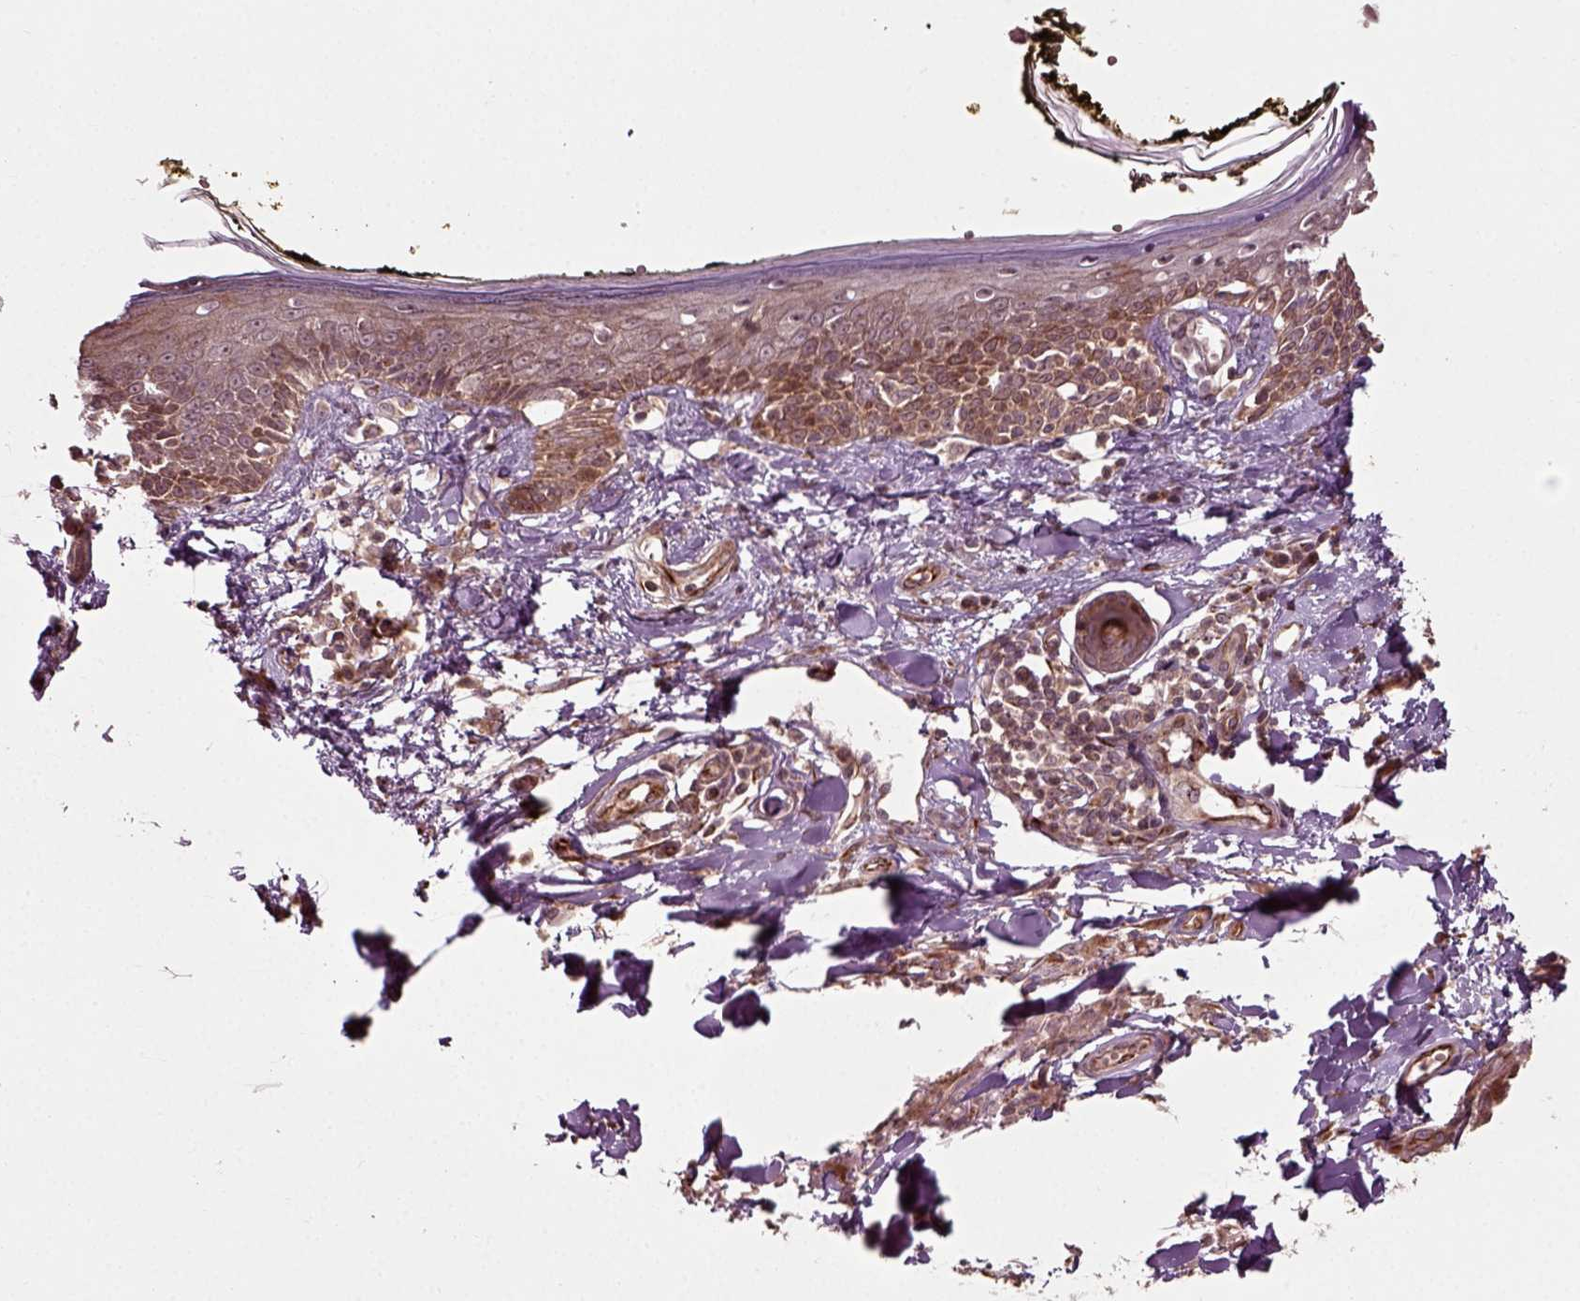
{"staining": {"intensity": "moderate", "quantity": ">75%", "location": "cytoplasmic/membranous"}, "tissue": "skin", "cell_type": "Fibroblasts", "image_type": "normal", "snomed": [{"axis": "morphology", "description": "Normal tissue, NOS"}, {"axis": "topography", "description": "Skin"}], "caption": "Immunohistochemistry (IHC) photomicrograph of normal skin stained for a protein (brown), which exhibits medium levels of moderate cytoplasmic/membranous positivity in about >75% of fibroblasts.", "gene": "PLCD3", "patient": {"sex": "male", "age": 76}}